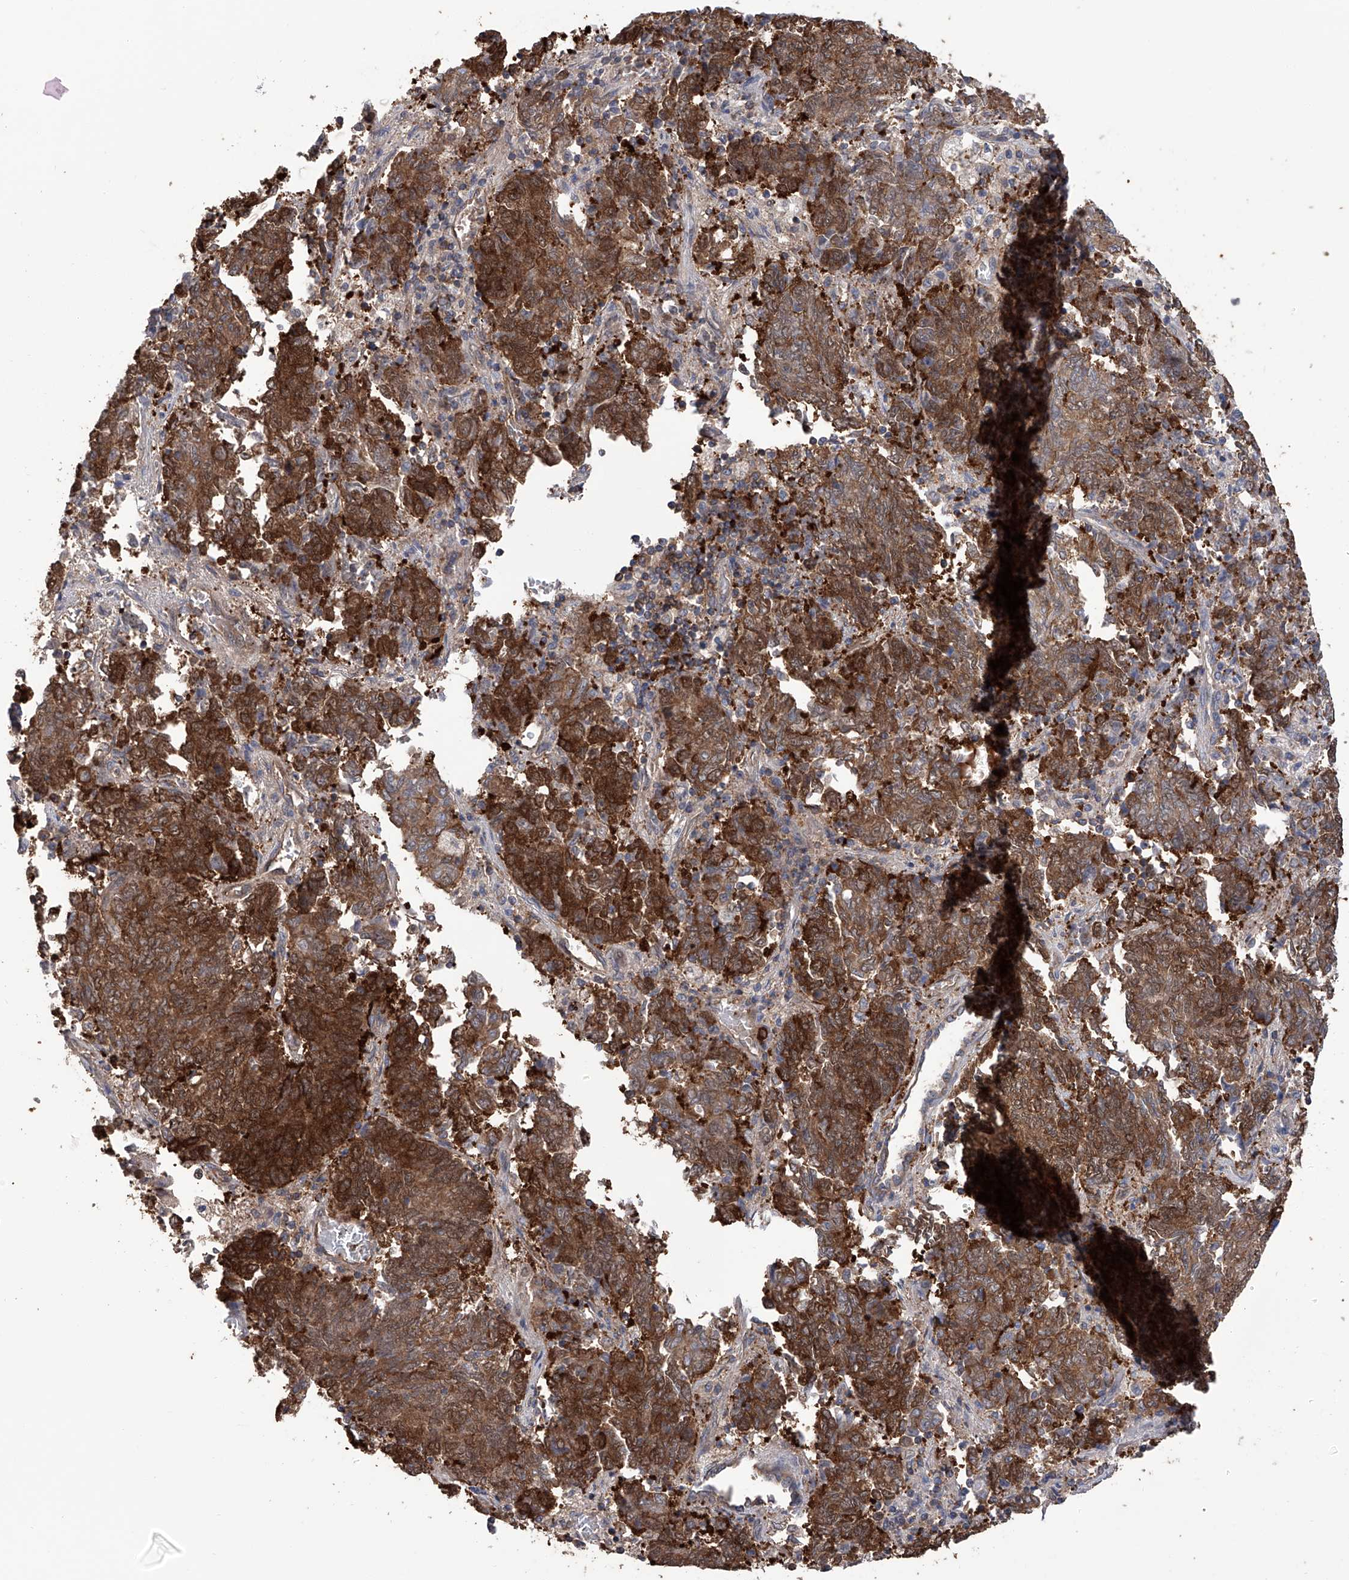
{"staining": {"intensity": "strong", "quantity": ">75%", "location": "cytoplasmic/membranous"}, "tissue": "endometrial cancer", "cell_type": "Tumor cells", "image_type": "cancer", "snomed": [{"axis": "morphology", "description": "Adenocarcinoma, NOS"}, {"axis": "topography", "description": "Endometrium"}], "caption": "Brown immunohistochemical staining in endometrial adenocarcinoma demonstrates strong cytoplasmic/membranous staining in approximately >75% of tumor cells.", "gene": "NUDT17", "patient": {"sex": "female", "age": 80}}